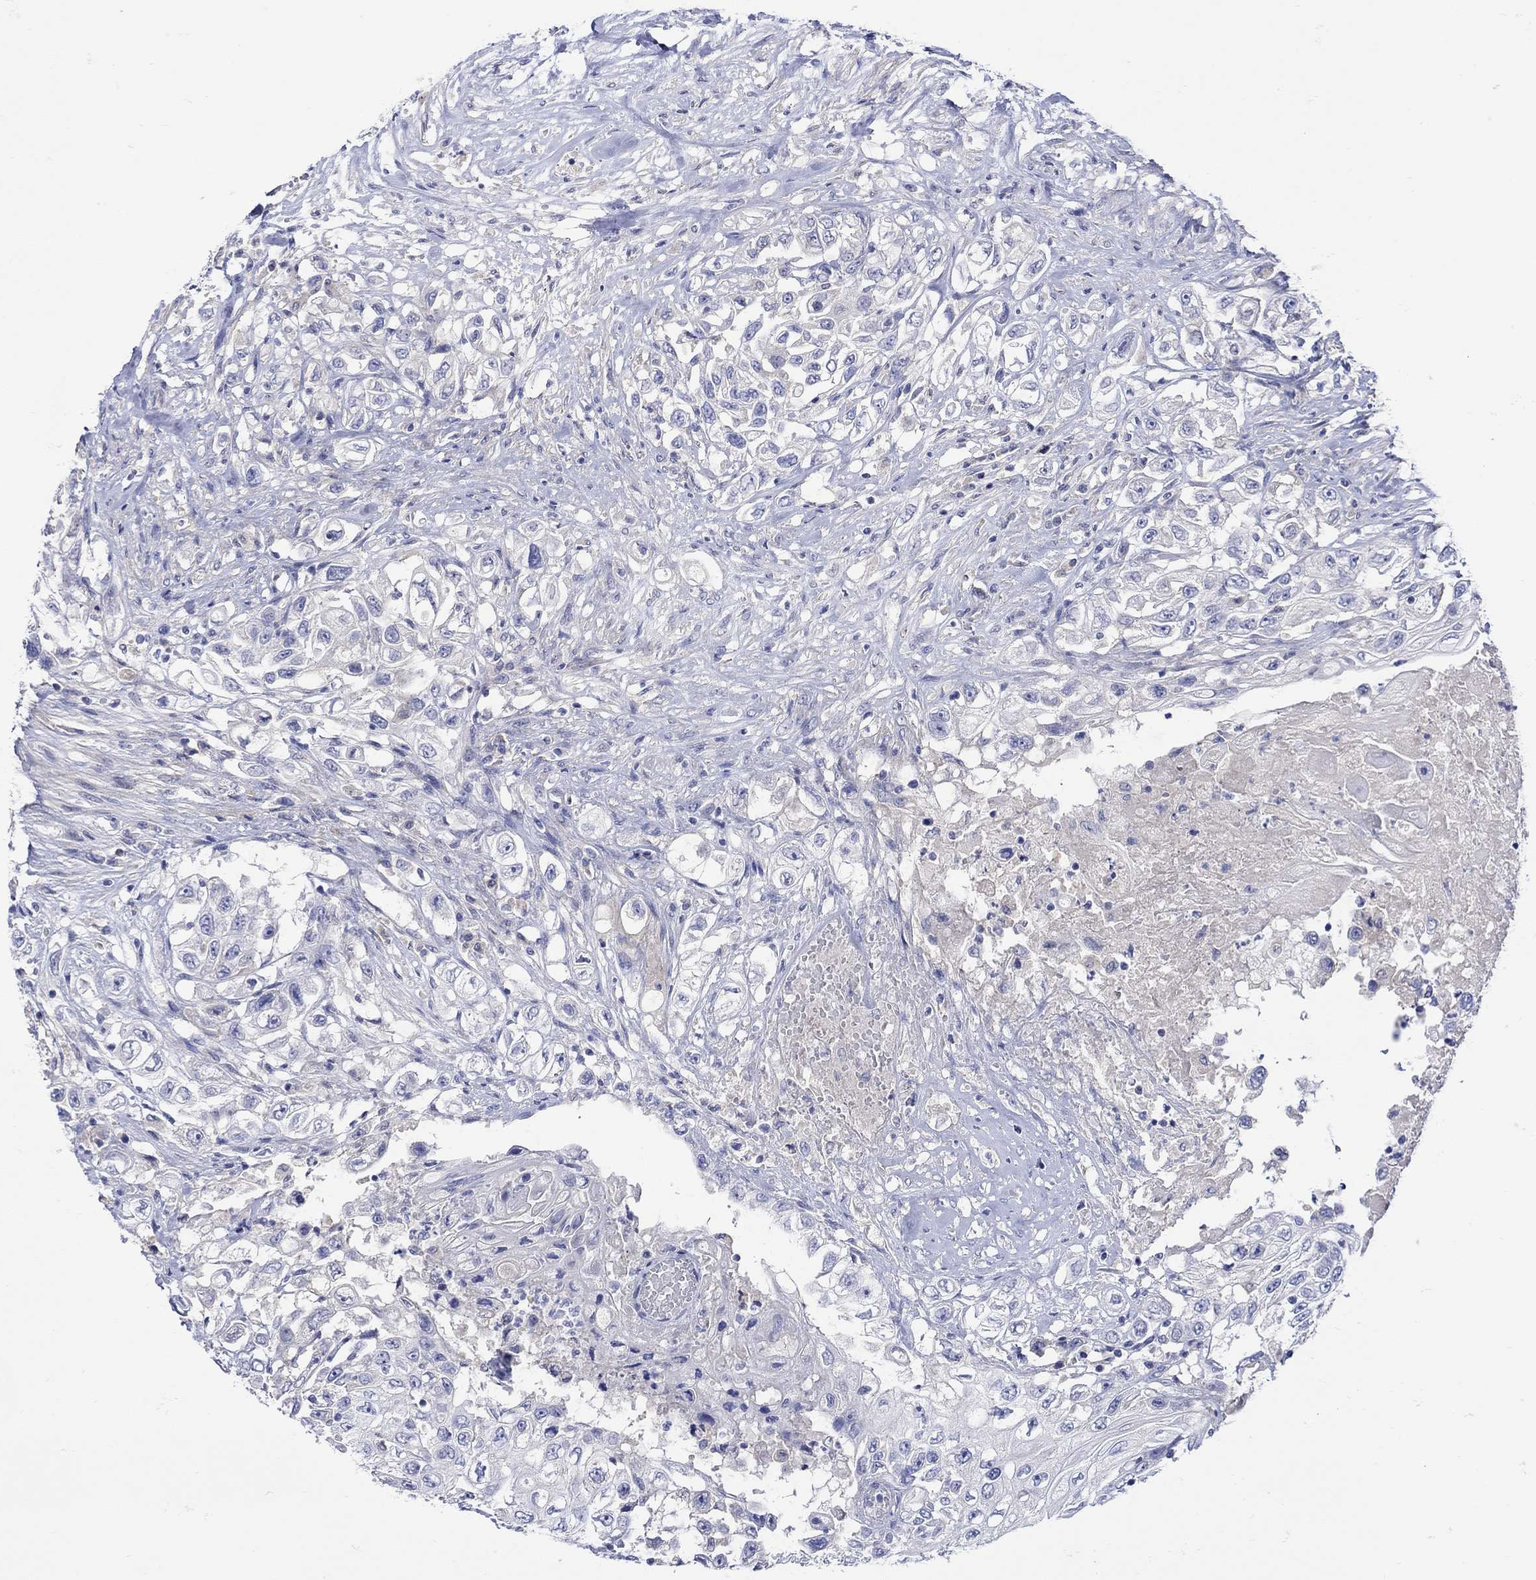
{"staining": {"intensity": "negative", "quantity": "none", "location": "none"}, "tissue": "urothelial cancer", "cell_type": "Tumor cells", "image_type": "cancer", "snomed": [{"axis": "morphology", "description": "Urothelial carcinoma, High grade"}, {"axis": "topography", "description": "Urinary bladder"}], "caption": "A high-resolution histopathology image shows IHC staining of urothelial cancer, which demonstrates no significant positivity in tumor cells.", "gene": "MSI1", "patient": {"sex": "female", "age": 56}}